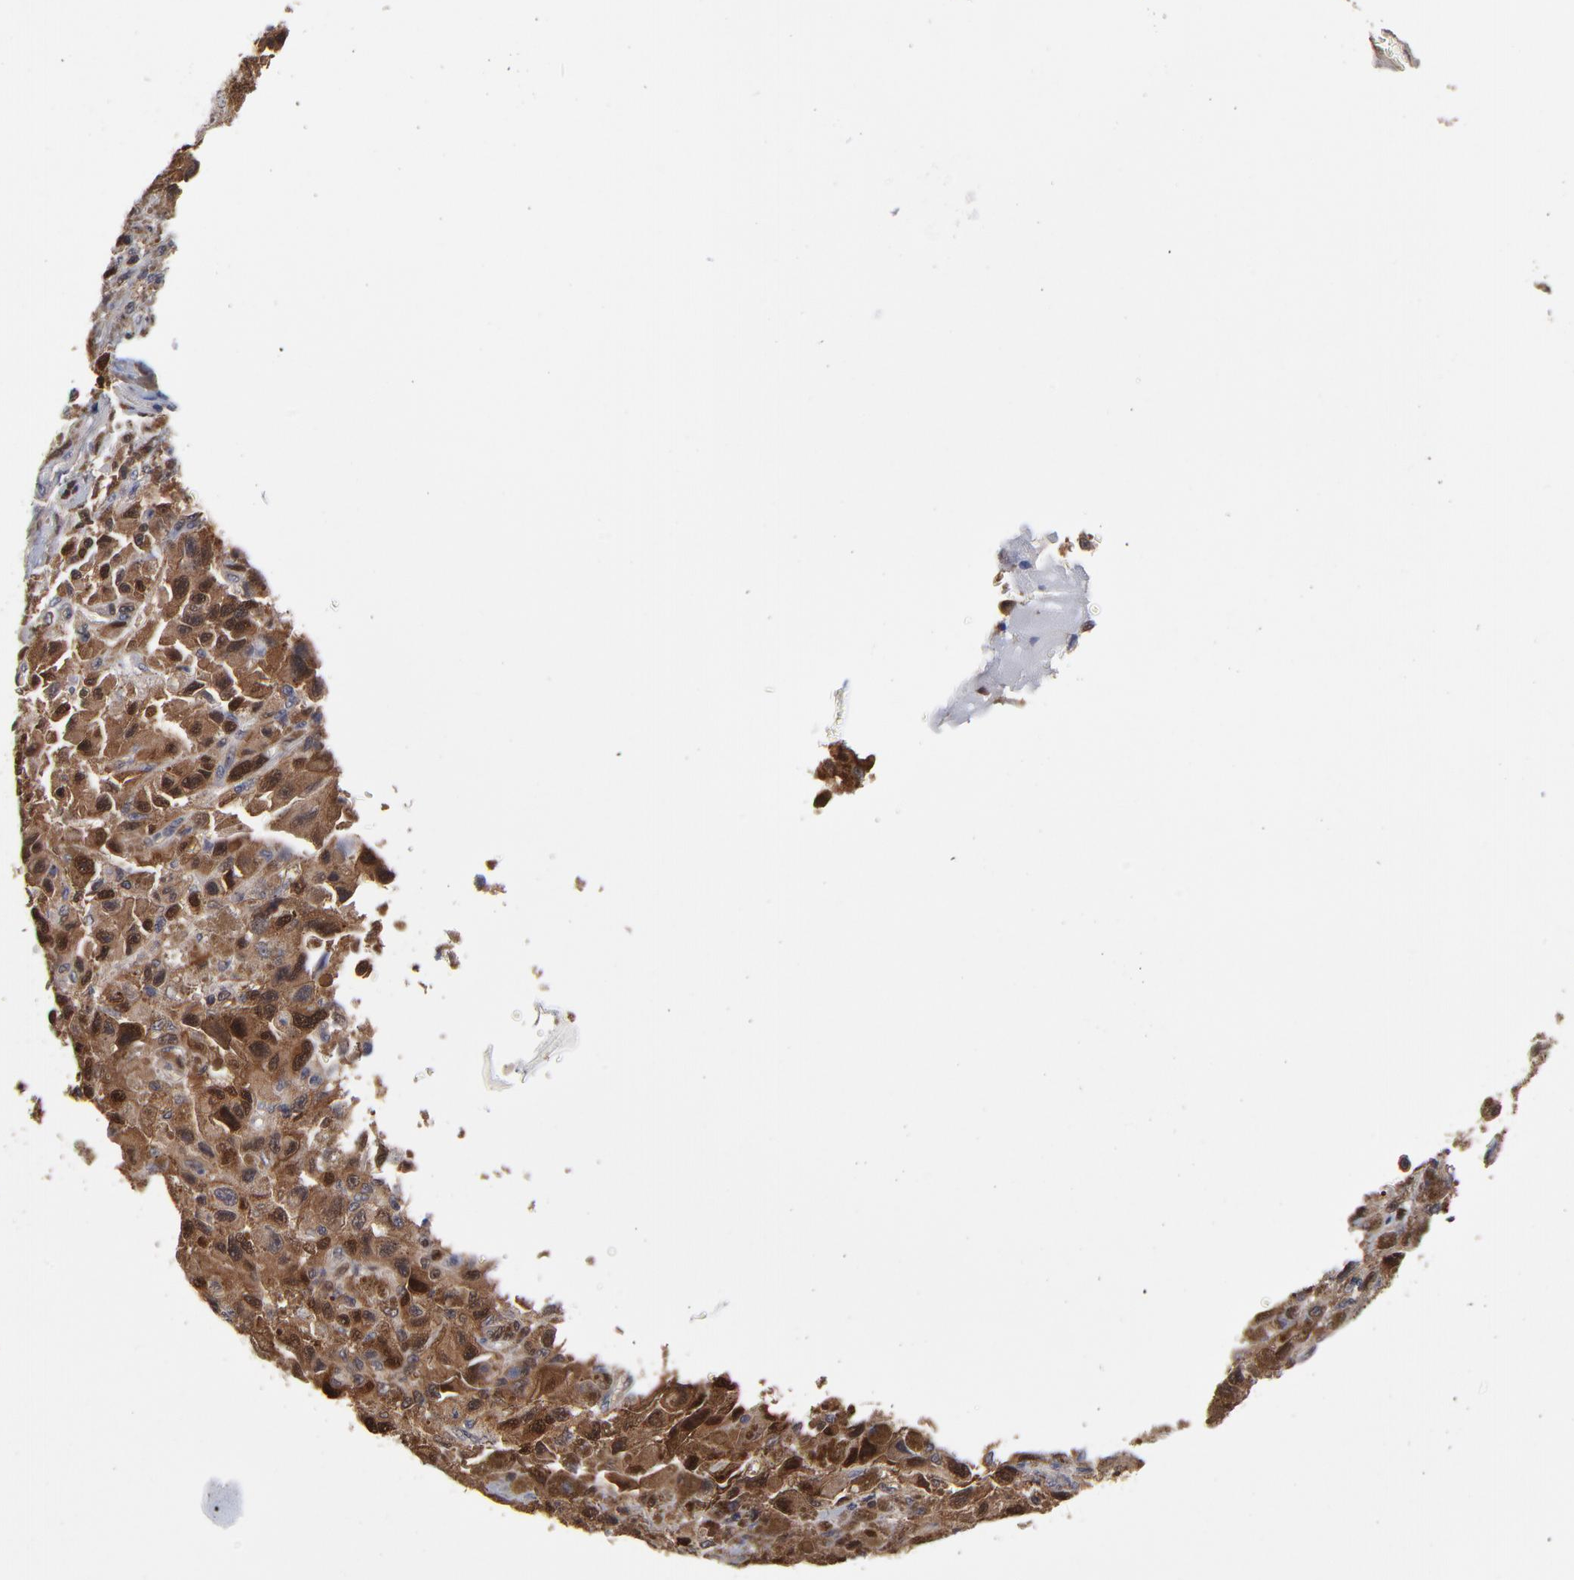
{"staining": {"intensity": "moderate", "quantity": ">75%", "location": "cytoplasmic/membranous,nuclear"}, "tissue": "melanoma", "cell_type": "Tumor cells", "image_type": "cancer", "snomed": [{"axis": "morphology", "description": "Malignant melanoma, NOS"}, {"axis": "topography", "description": "Skin"}], "caption": "Human malignant melanoma stained with a brown dye demonstrates moderate cytoplasmic/membranous and nuclear positive positivity in approximately >75% of tumor cells.", "gene": "DCTPP1", "patient": {"sex": "male", "age": 81}}